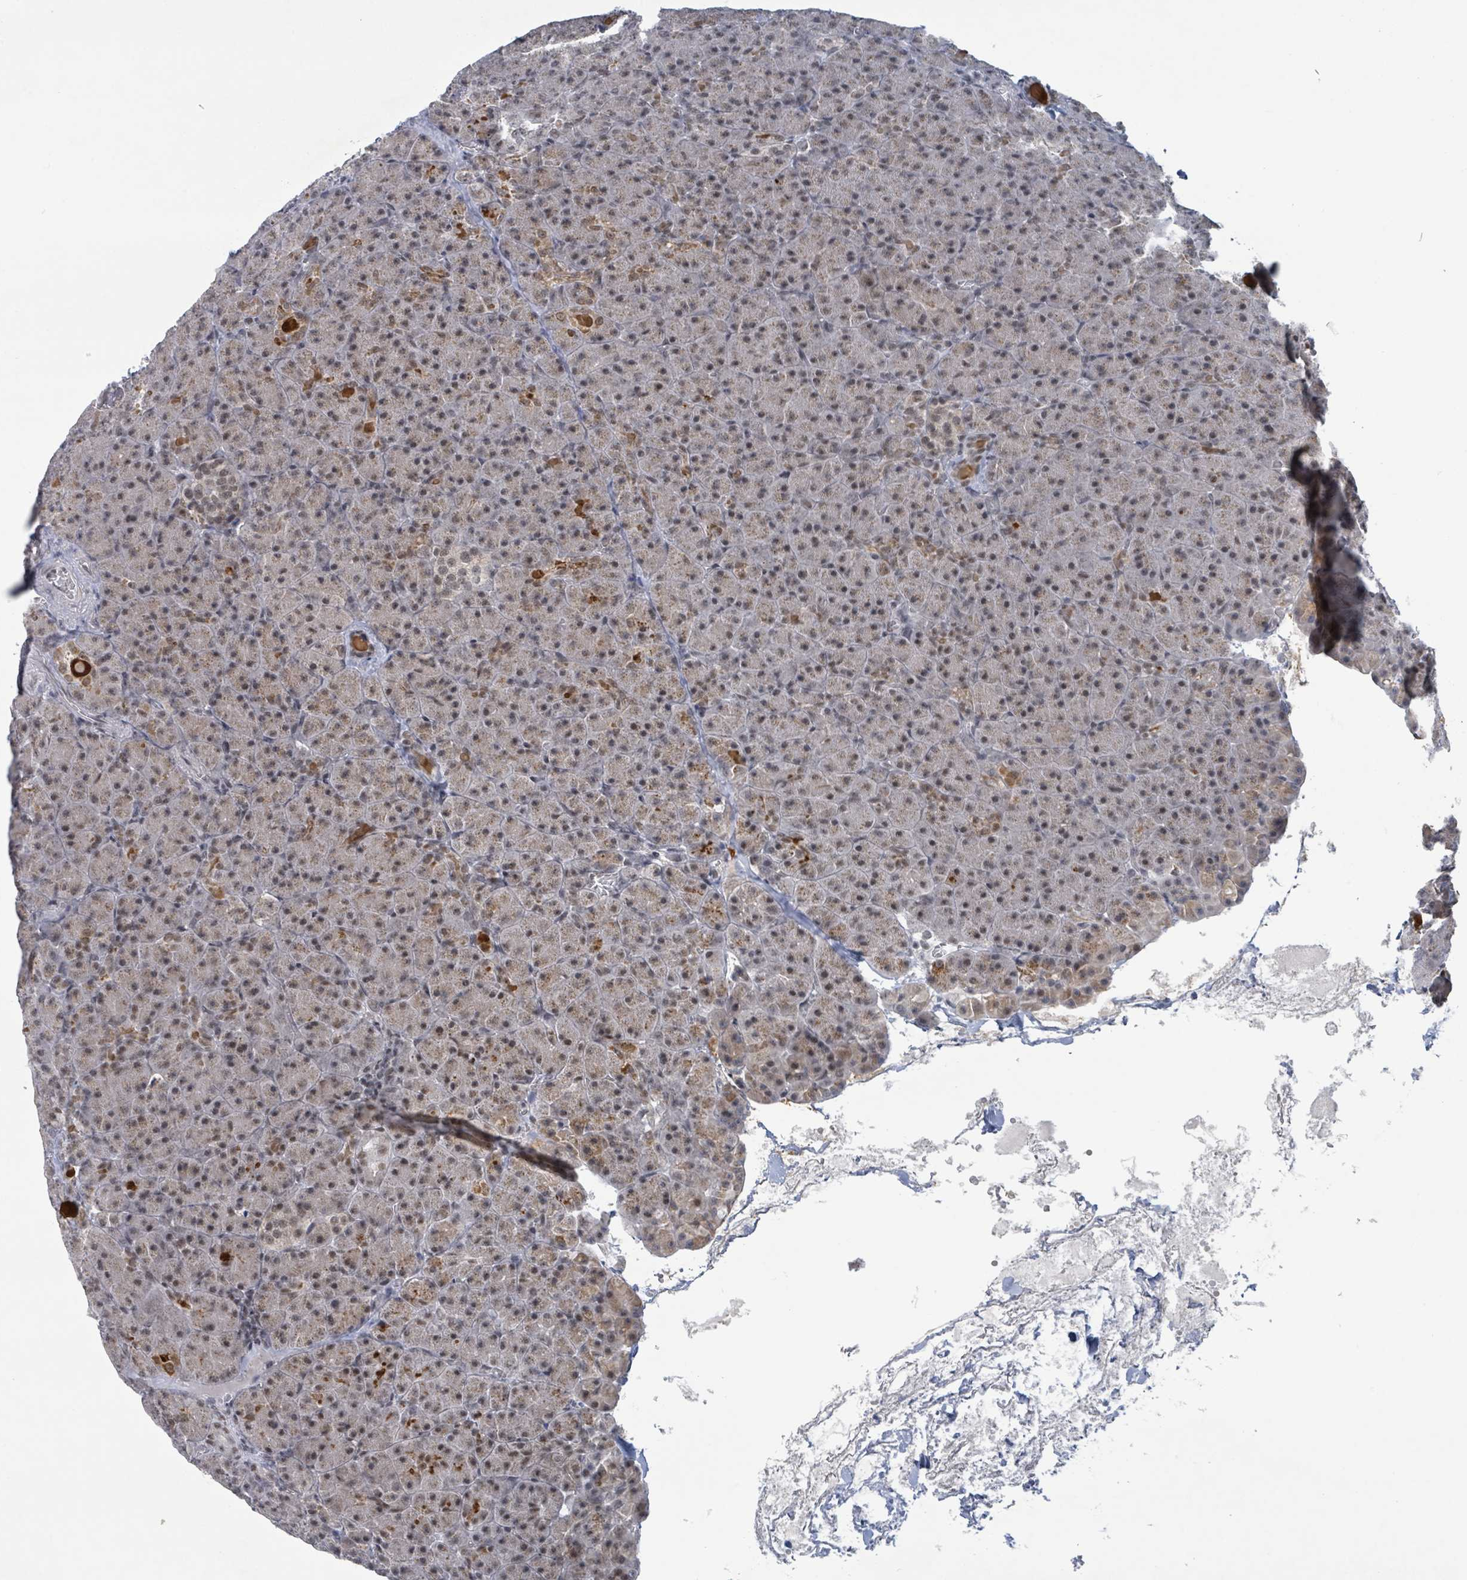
{"staining": {"intensity": "moderate", "quantity": "25%-75%", "location": "cytoplasmic/membranous,nuclear"}, "tissue": "pancreas", "cell_type": "Exocrine glandular cells", "image_type": "normal", "snomed": [{"axis": "morphology", "description": "Normal tissue, NOS"}, {"axis": "topography", "description": "Pancreas"}], "caption": "Immunohistochemical staining of benign human pancreas displays moderate cytoplasmic/membranous,nuclear protein positivity in about 25%-75% of exocrine glandular cells. (Brightfield microscopy of DAB IHC at high magnification).", "gene": "BANP", "patient": {"sex": "male", "age": 63}}